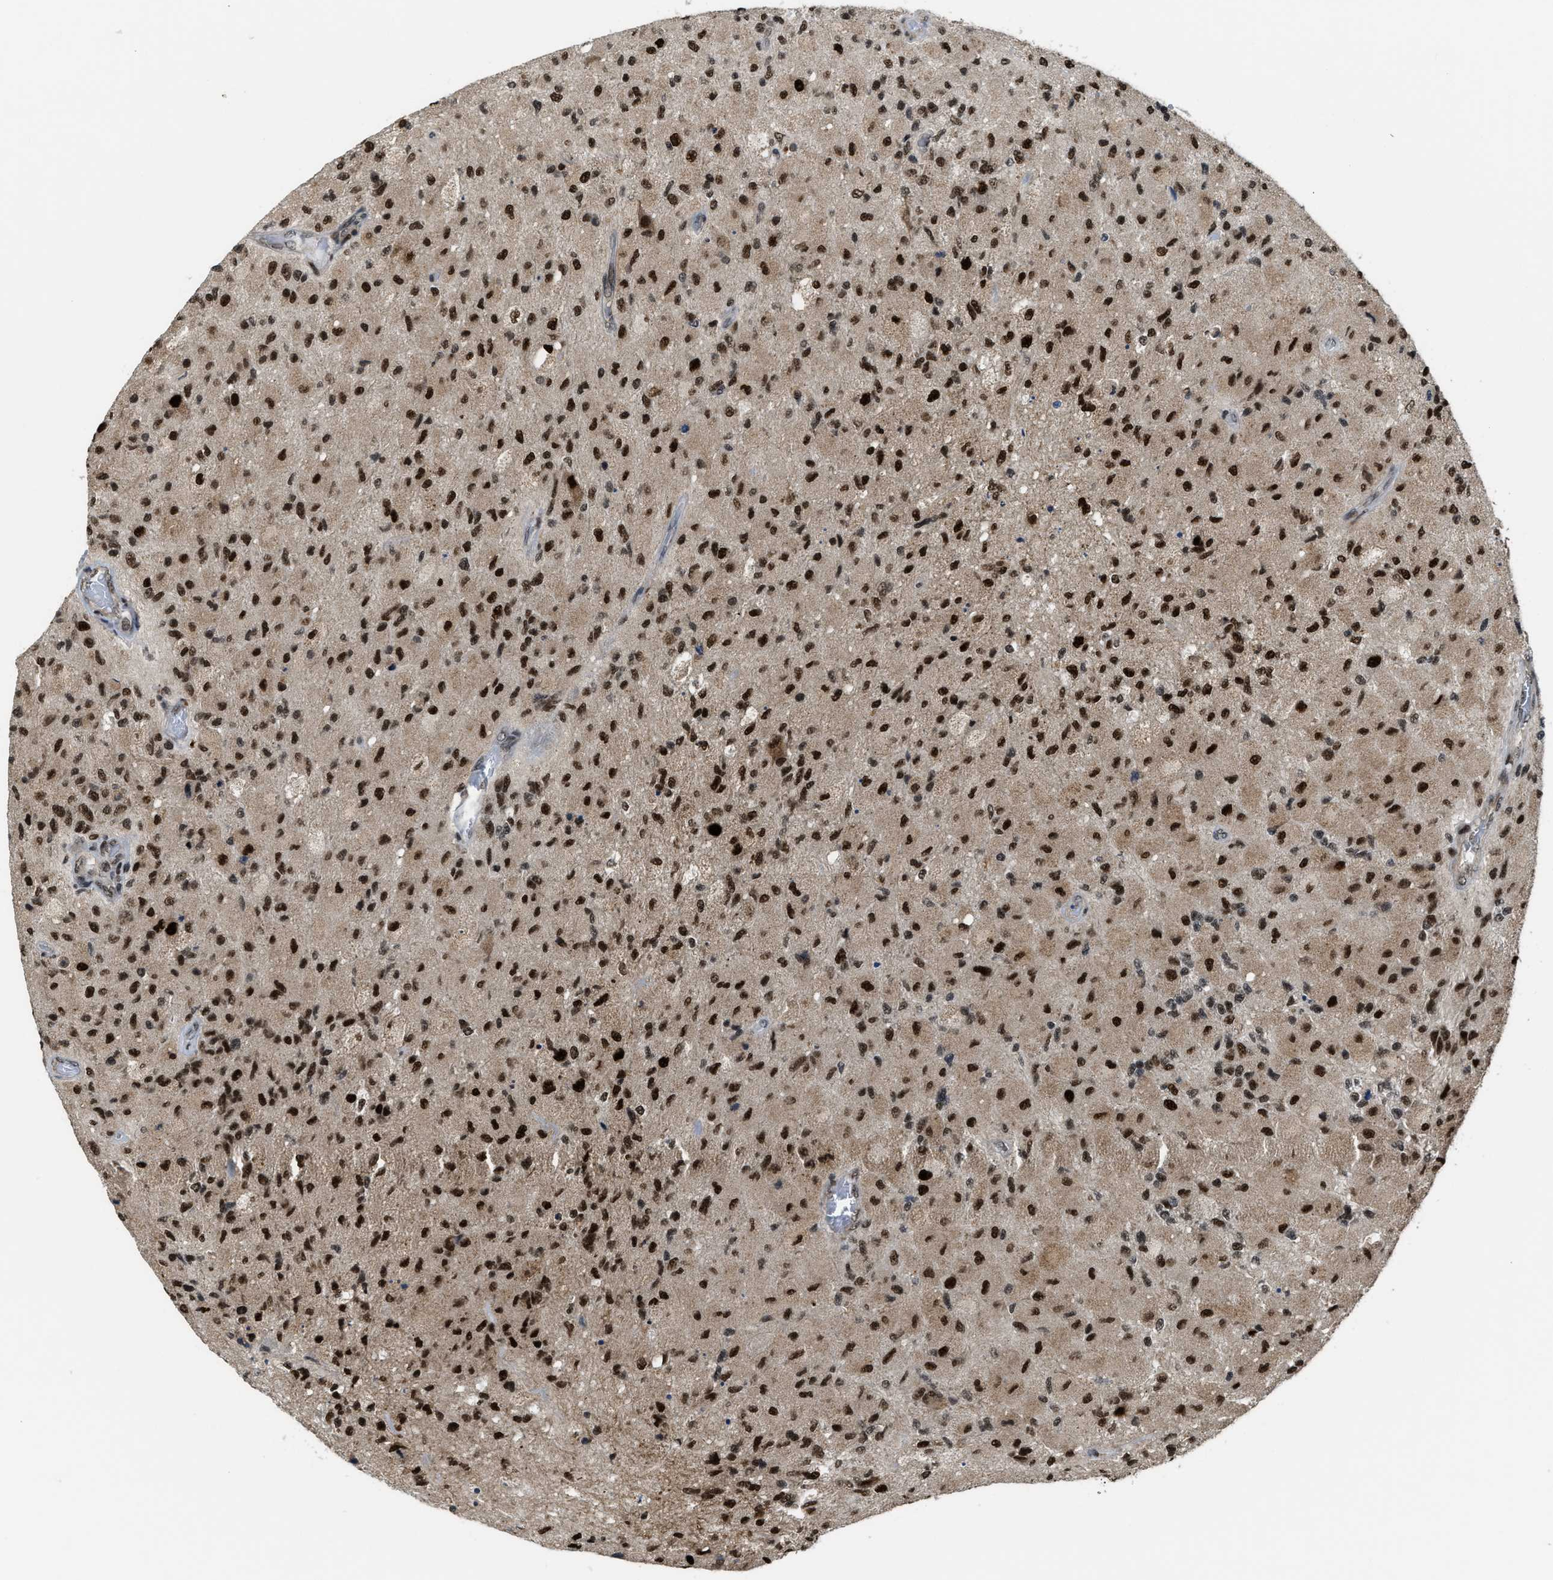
{"staining": {"intensity": "strong", "quantity": ">75%", "location": "nuclear"}, "tissue": "glioma", "cell_type": "Tumor cells", "image_type": "cancer", "snomed": [{"axis": "morphology", "description": "Normal tissue, NOS"}, {"axis": "morphology", "description": "Glioma, malignant, High grade"}, {"axis": "topography", "description": "Cerebral cortex"}], "caption": "Human malignant glioma (high-grade) stained with a protein marker exhibits strong staining in tumor cells.", "gene": "ZNF250", "patient": {"sex": "male", "age": 77}}